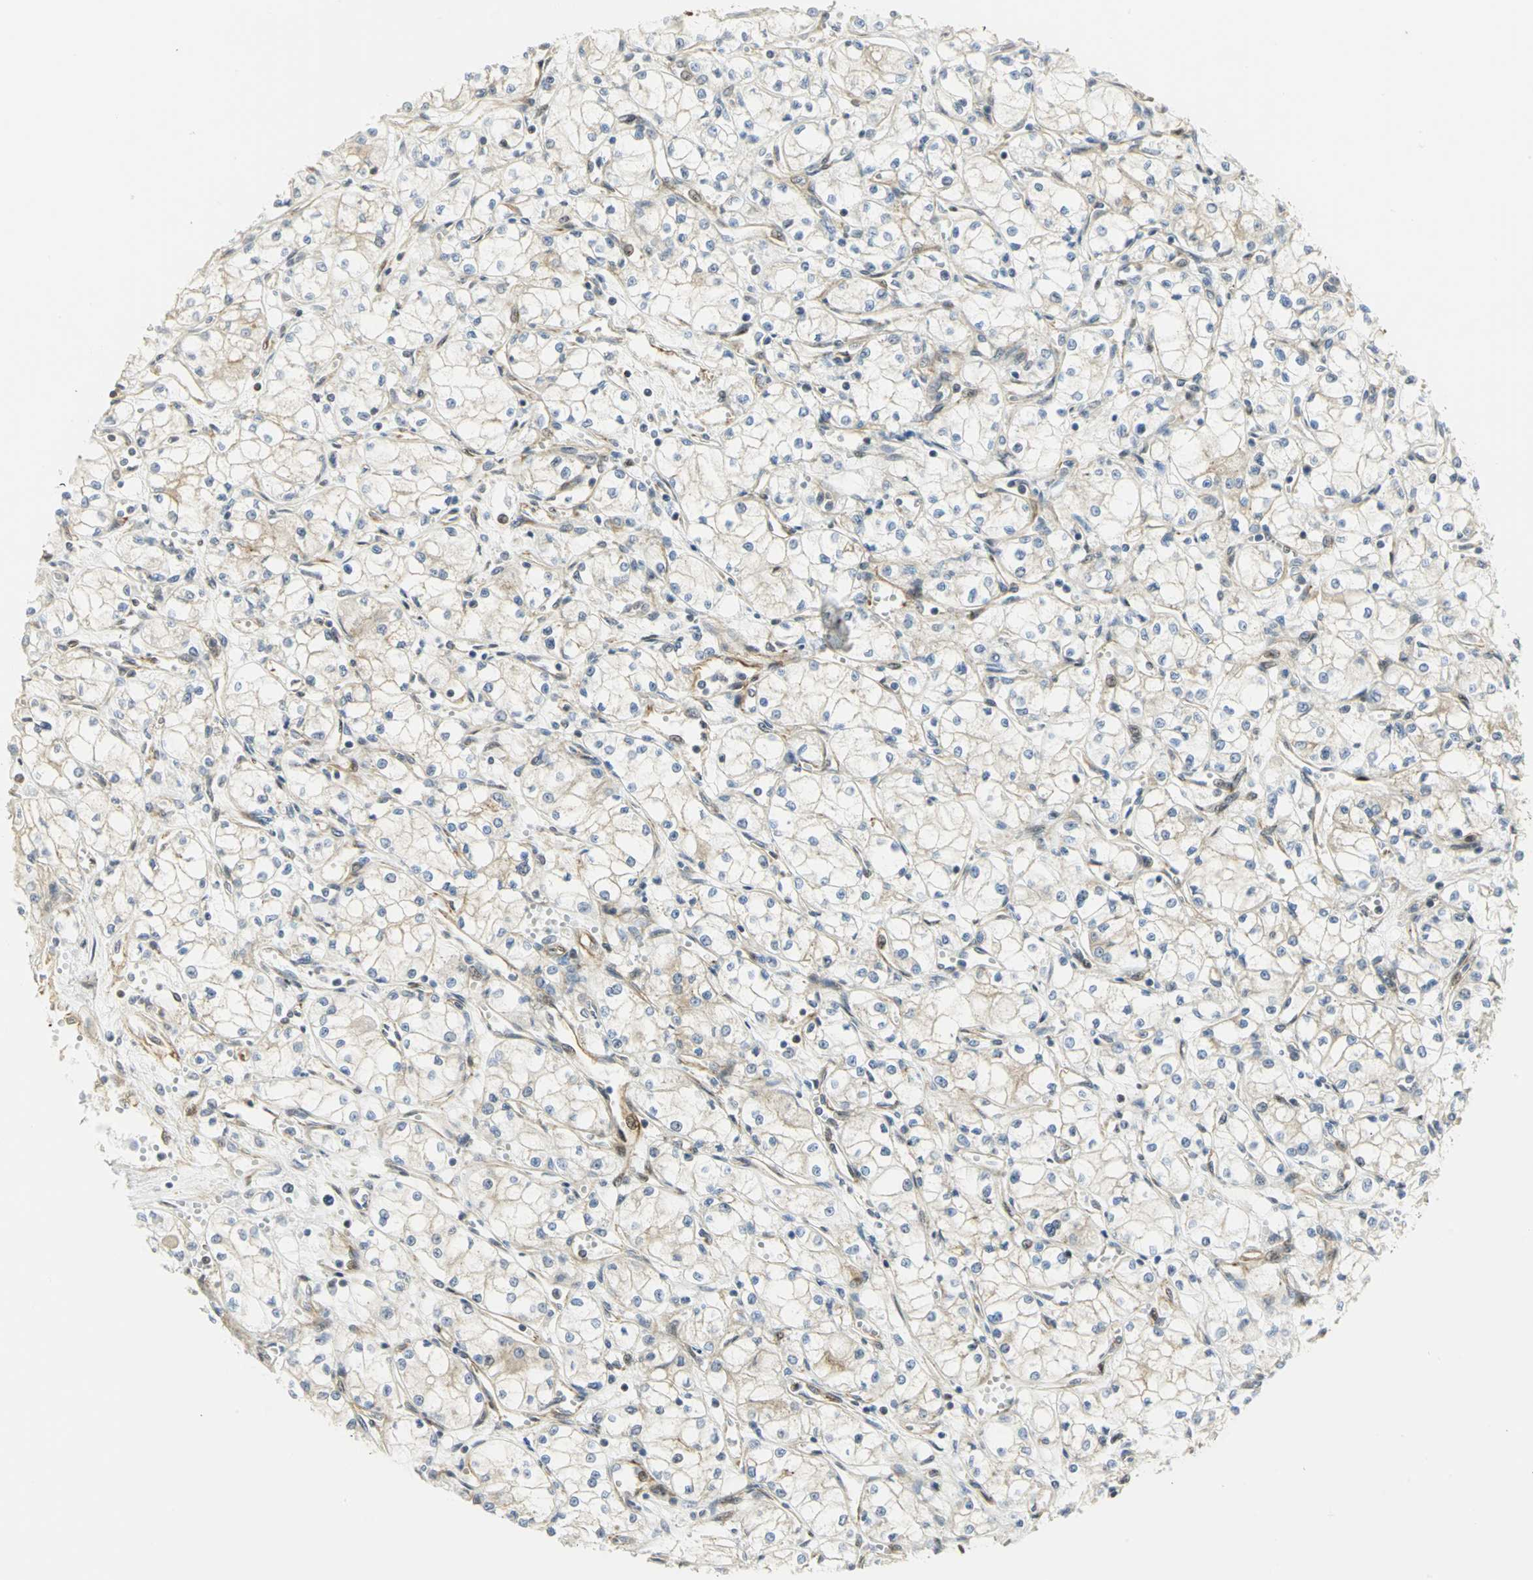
{"staining": {"intensity": "weak", "quantity": "<25%", "location": "cytoplasmic/membranous"}, "tissue": "renal cancer", "cell_type": "Tumor cells", "image_type": "cancer", "snomed": [{"axis": "morphology", "description": "Normal tissue, NOS"}, {"axis": "morphology", "description": "Adenocarcinoma, NOS"}, {"axis": "topography", "description": "Kidney"}], "caption": "Adenocarcinoma (renal) stained for a protein using IHC demonstrates no positivity tumor cells.", "gene": "EEA1", "patient": {"sex": "male", "age": 59}}